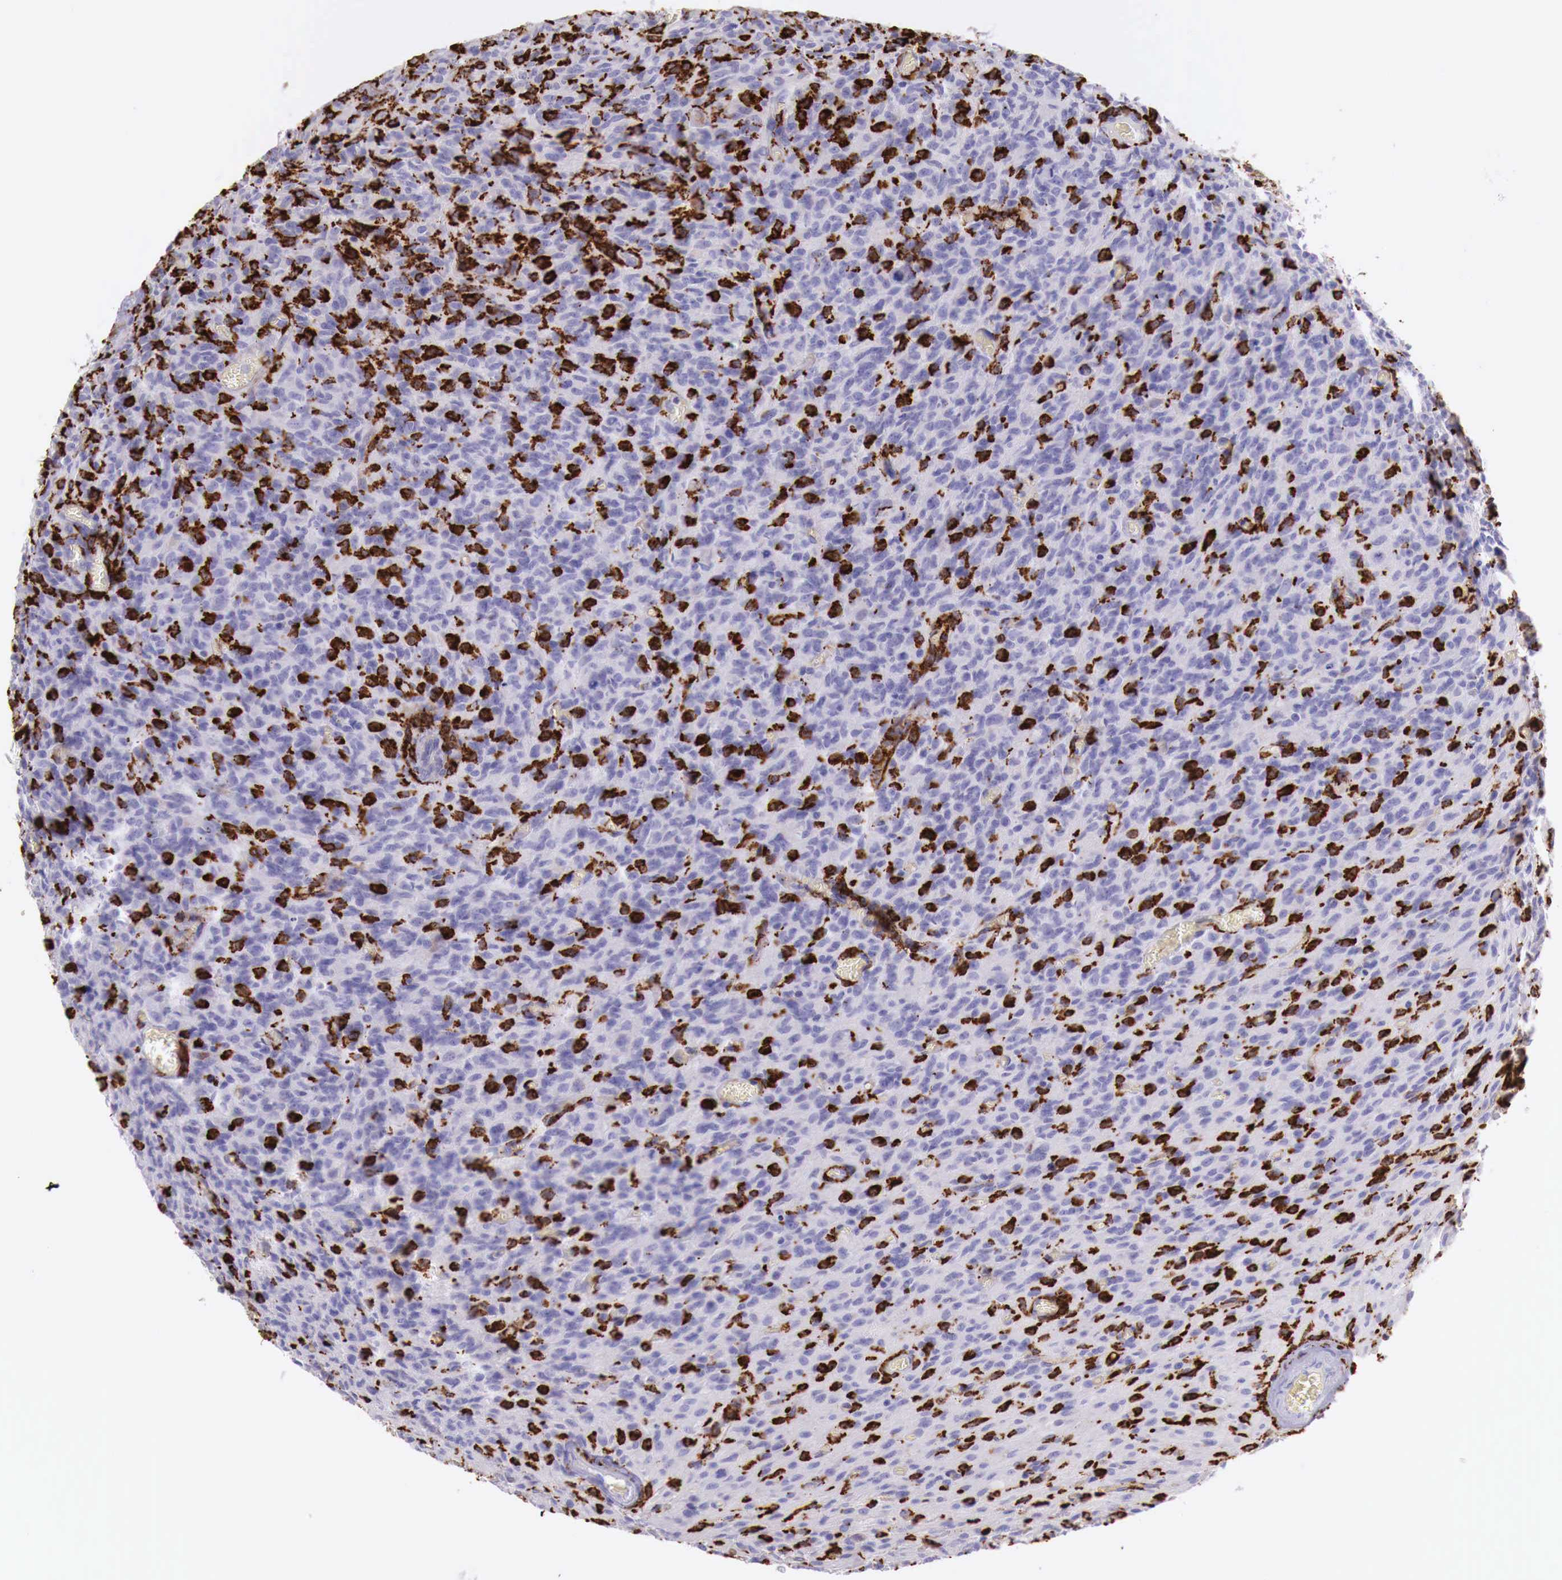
{"staining": {"intensity": "negative", "quantity": "none", "location": "none"}, "tissue": "glioma", "cell_type": "Tumor cells", "image_type": "cancer", "snomed": [{"axis": "morphology", "description": "Glioma, malignant, High grade"}, {"axis": "topography", "description": "Brain"}], "caption": "The photomicrograph demonstrates no staining of tumor cells in glioma. The staining is performed using DAB brown chromogen with nuclei counter-stained in using hematoxylin.", "gene": "MSR1", "patient": {"sex": "male", "age": 56}}